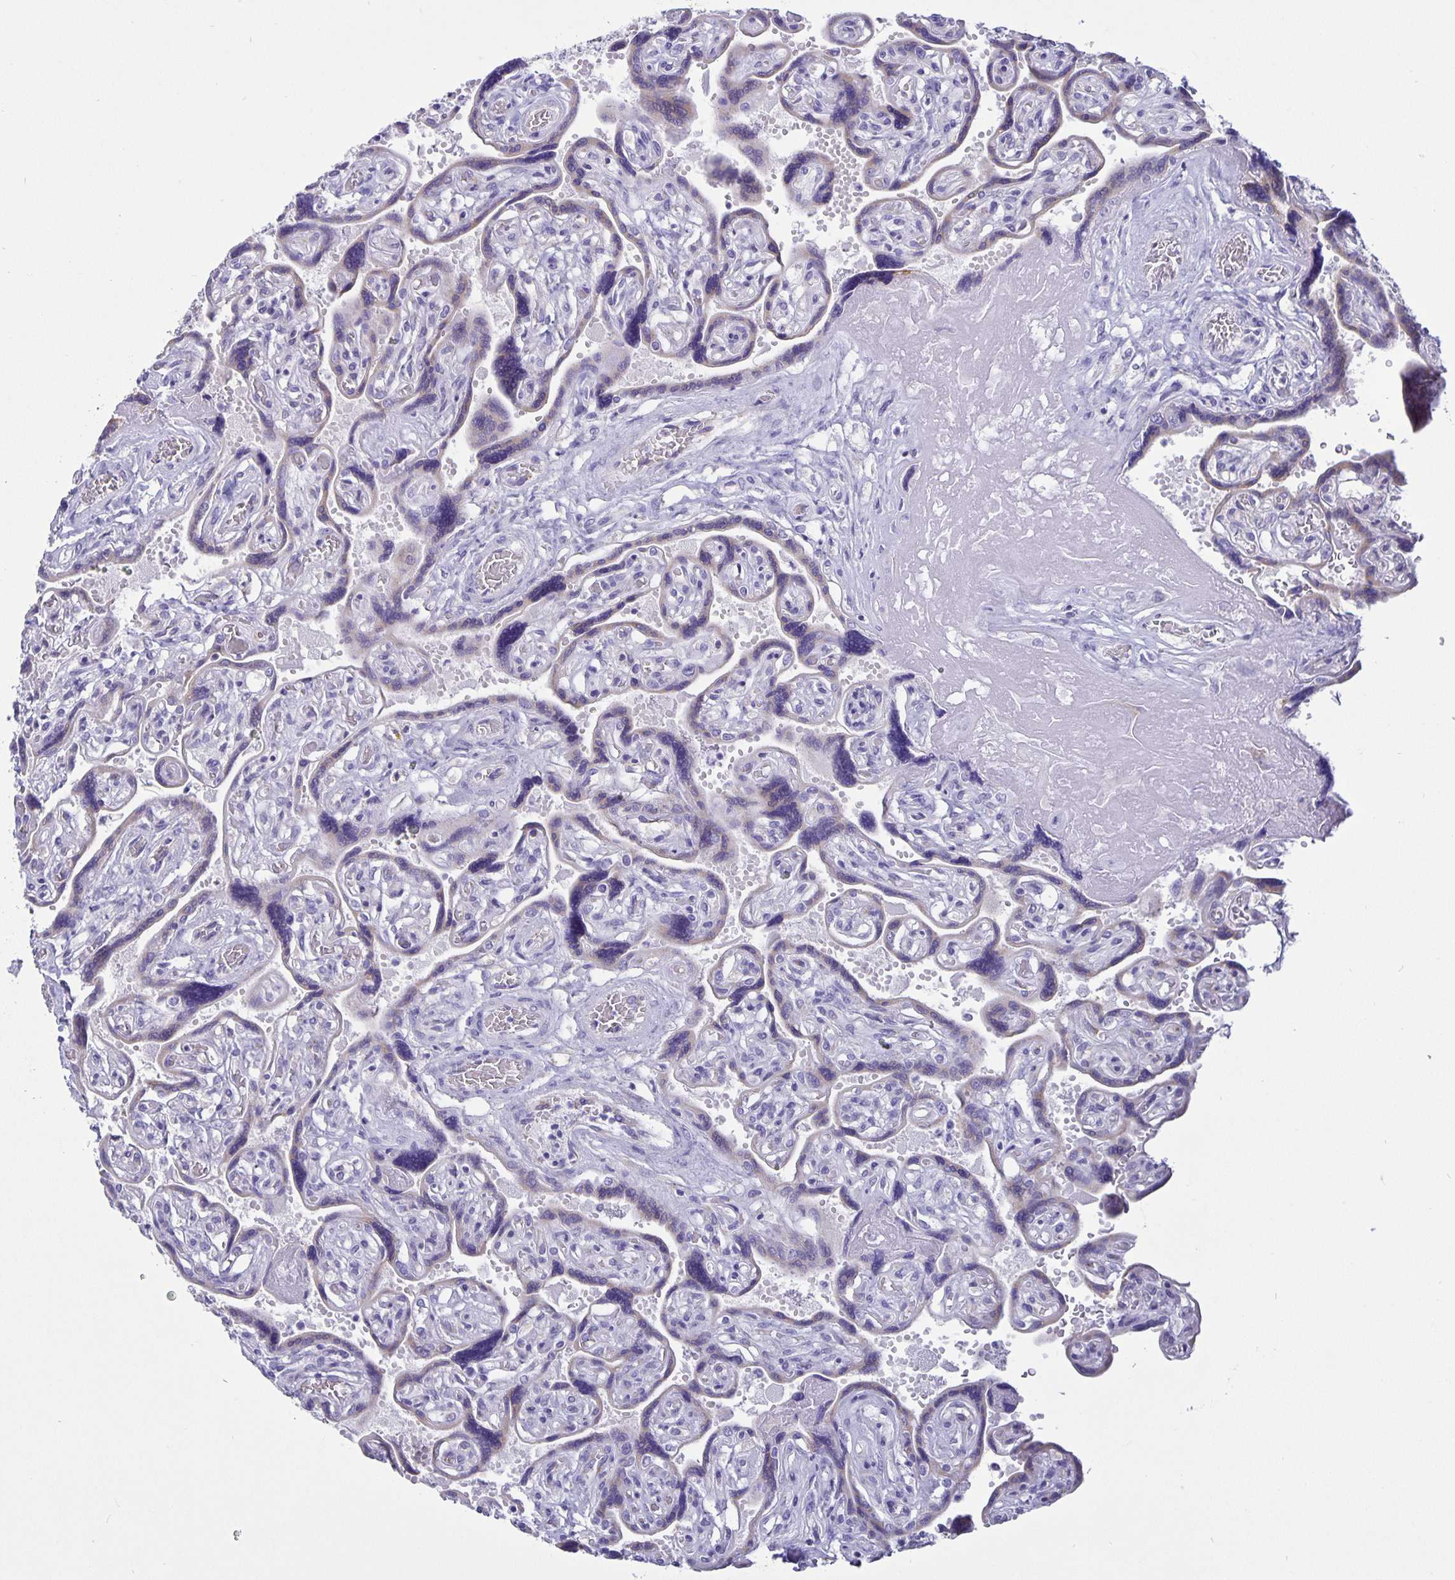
{"staining": {"intensity": "negative", "quantity": "none", "location": "none"}, "tissue": "placenta", "cell_type": "Decidual cells", "image_type": "normal", "snomed": [{"axis": "morphology", "description": "Normal tissue, NOS"}, {"axis": "topography", "description": "Placenta"}], "caption": "Immunohistochemistry of unremarkable placenta reveals no positivity in decidual cells. Nuclei are stained in blue.", "gene": "ERMN", "patient": {"sex": "female", "age": 32}}